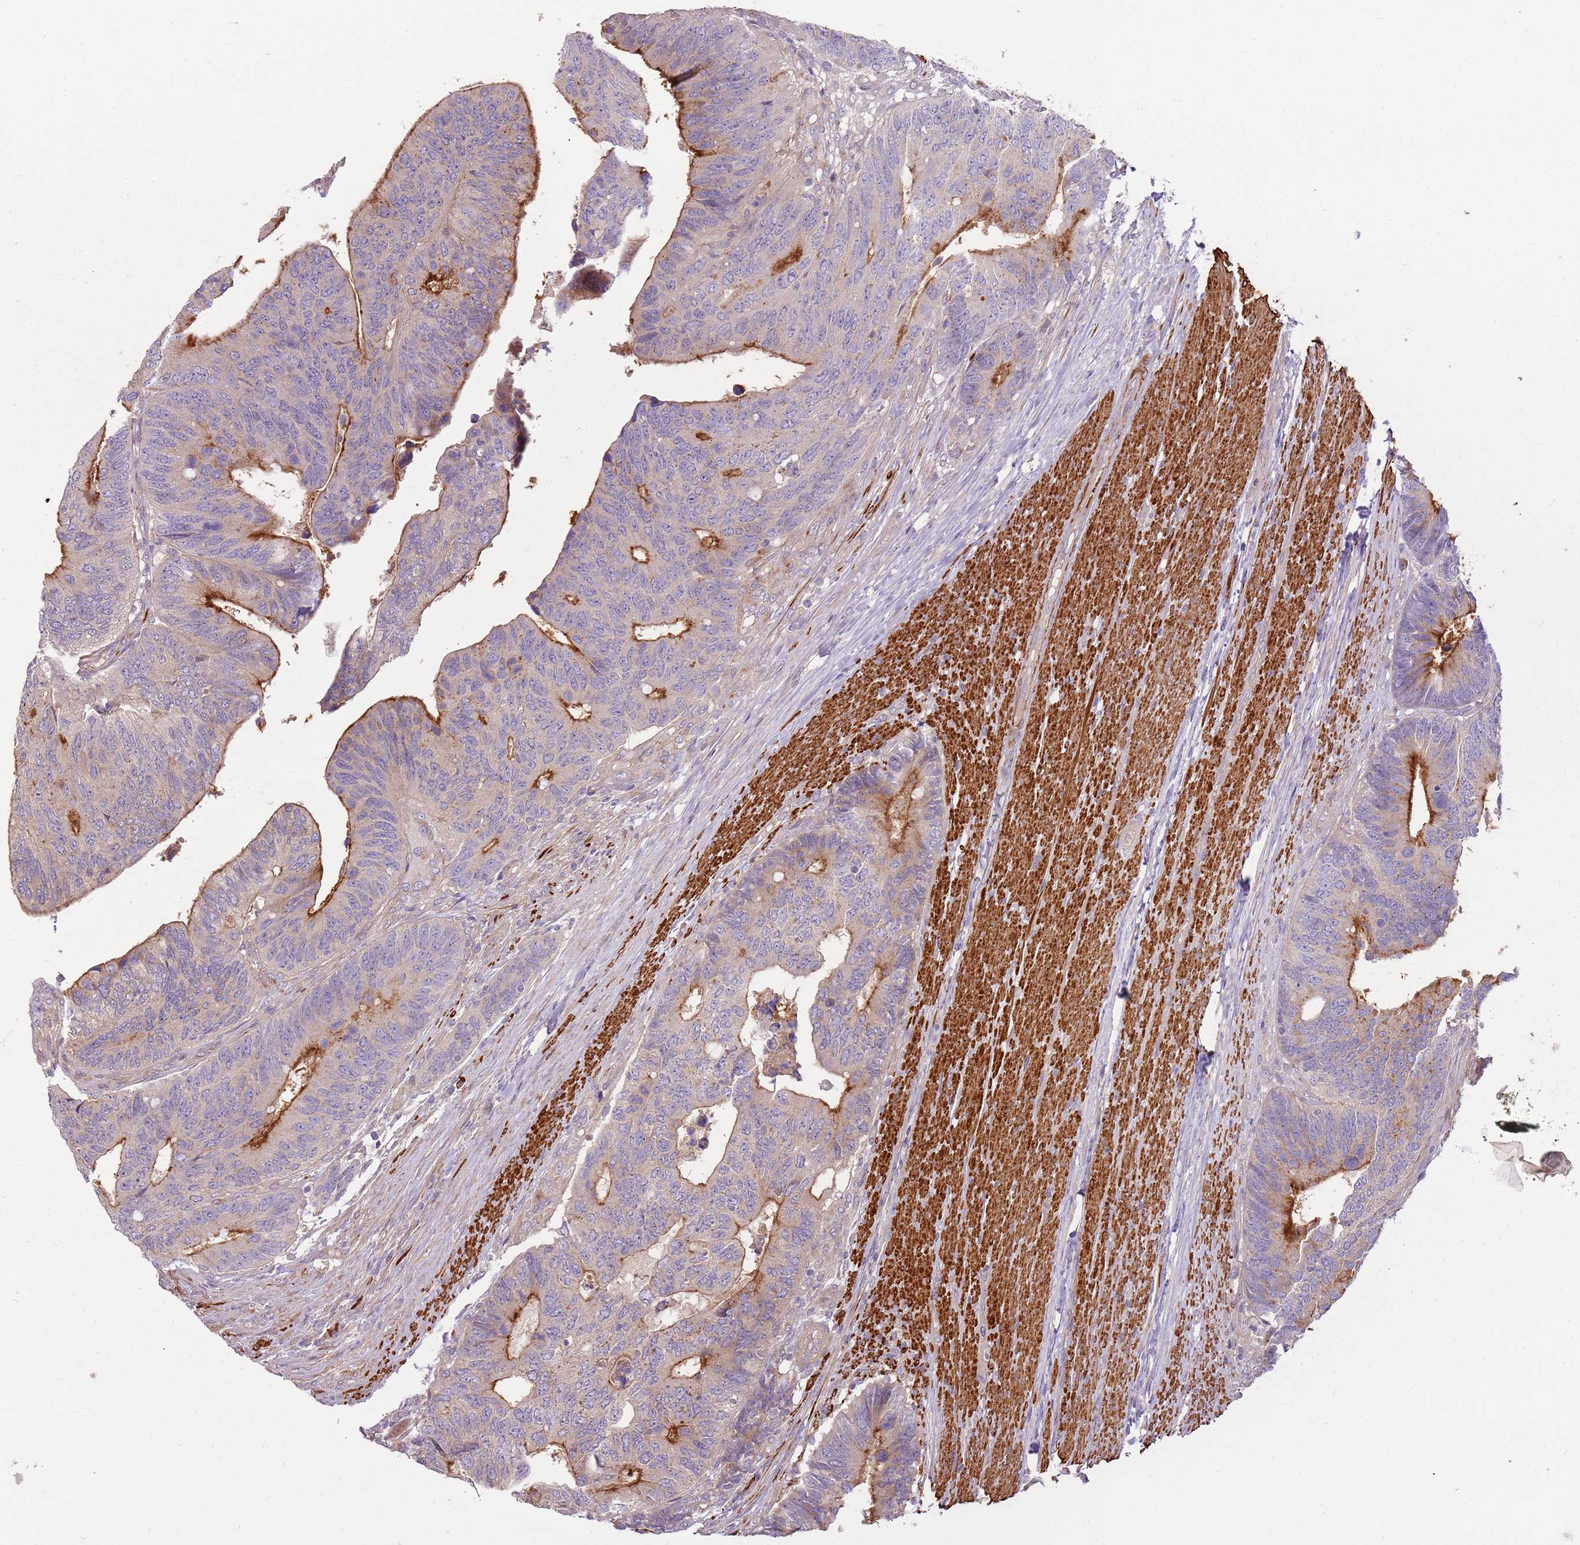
{"staining": {"intensity": "moderate", "quantity": "25%-75%", "location": "cytoplasmic/membranous"}, "tissue": "colorectal cancer", "cell_type": "Tumor cells", "image_type": "cancer", "snomed": [{"axis": "morphology", "description": "Adenocarcinoma, NOS"}, {"axis": "topography", "description": "Colon"}], "caption": "Moderate cytoplasmic/membranous positivity is present in approximately 25%-75% of tumor cells in adenocarcinoma (colorectal).", "gene": "RNF128", "patient": {"sex": "male", "age": 87}}